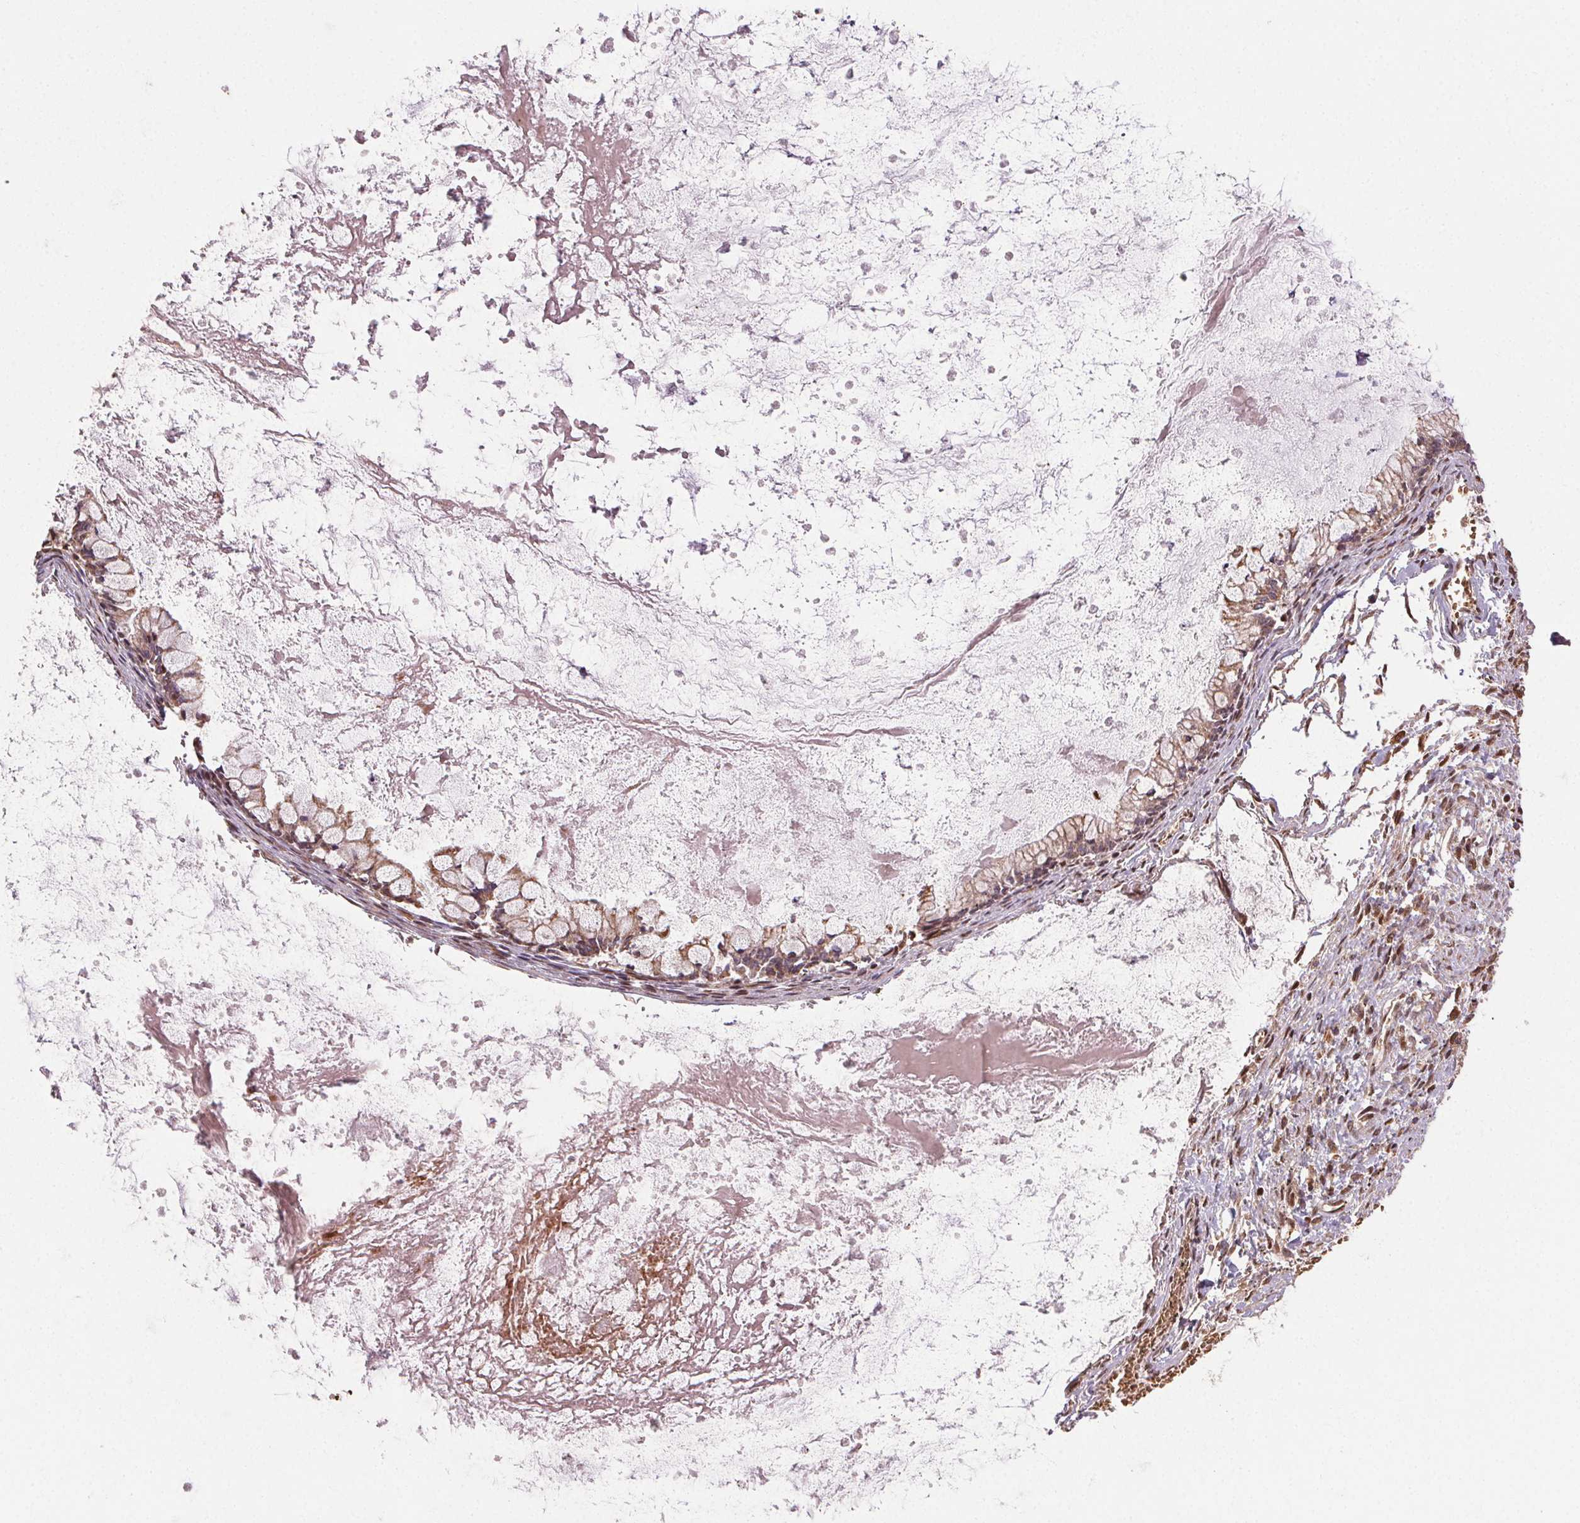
{"staining": {"intensity": "weak", "quantity": ">75%", "location": "cytoplasmic/membranous,nuclear"}, "tissue": "ovarian cancer", "cell_type": "Tumor cells", "image_type": "cancer", "snomed": [{"axis": "morphology", "description": "Cystadenocarcinoma, mucinous, NOS"}, {"axis": "topography", "description": "Ovary"}], "caption": "Immunohistochemical staining of human ovarian cancer demonstrates low levels of weak cytoplasmic/membranous and nuclear positivity in about >75% of tumor cells.", "gene": "TREML4", "patient": {"sex": "female", "age": 67}}